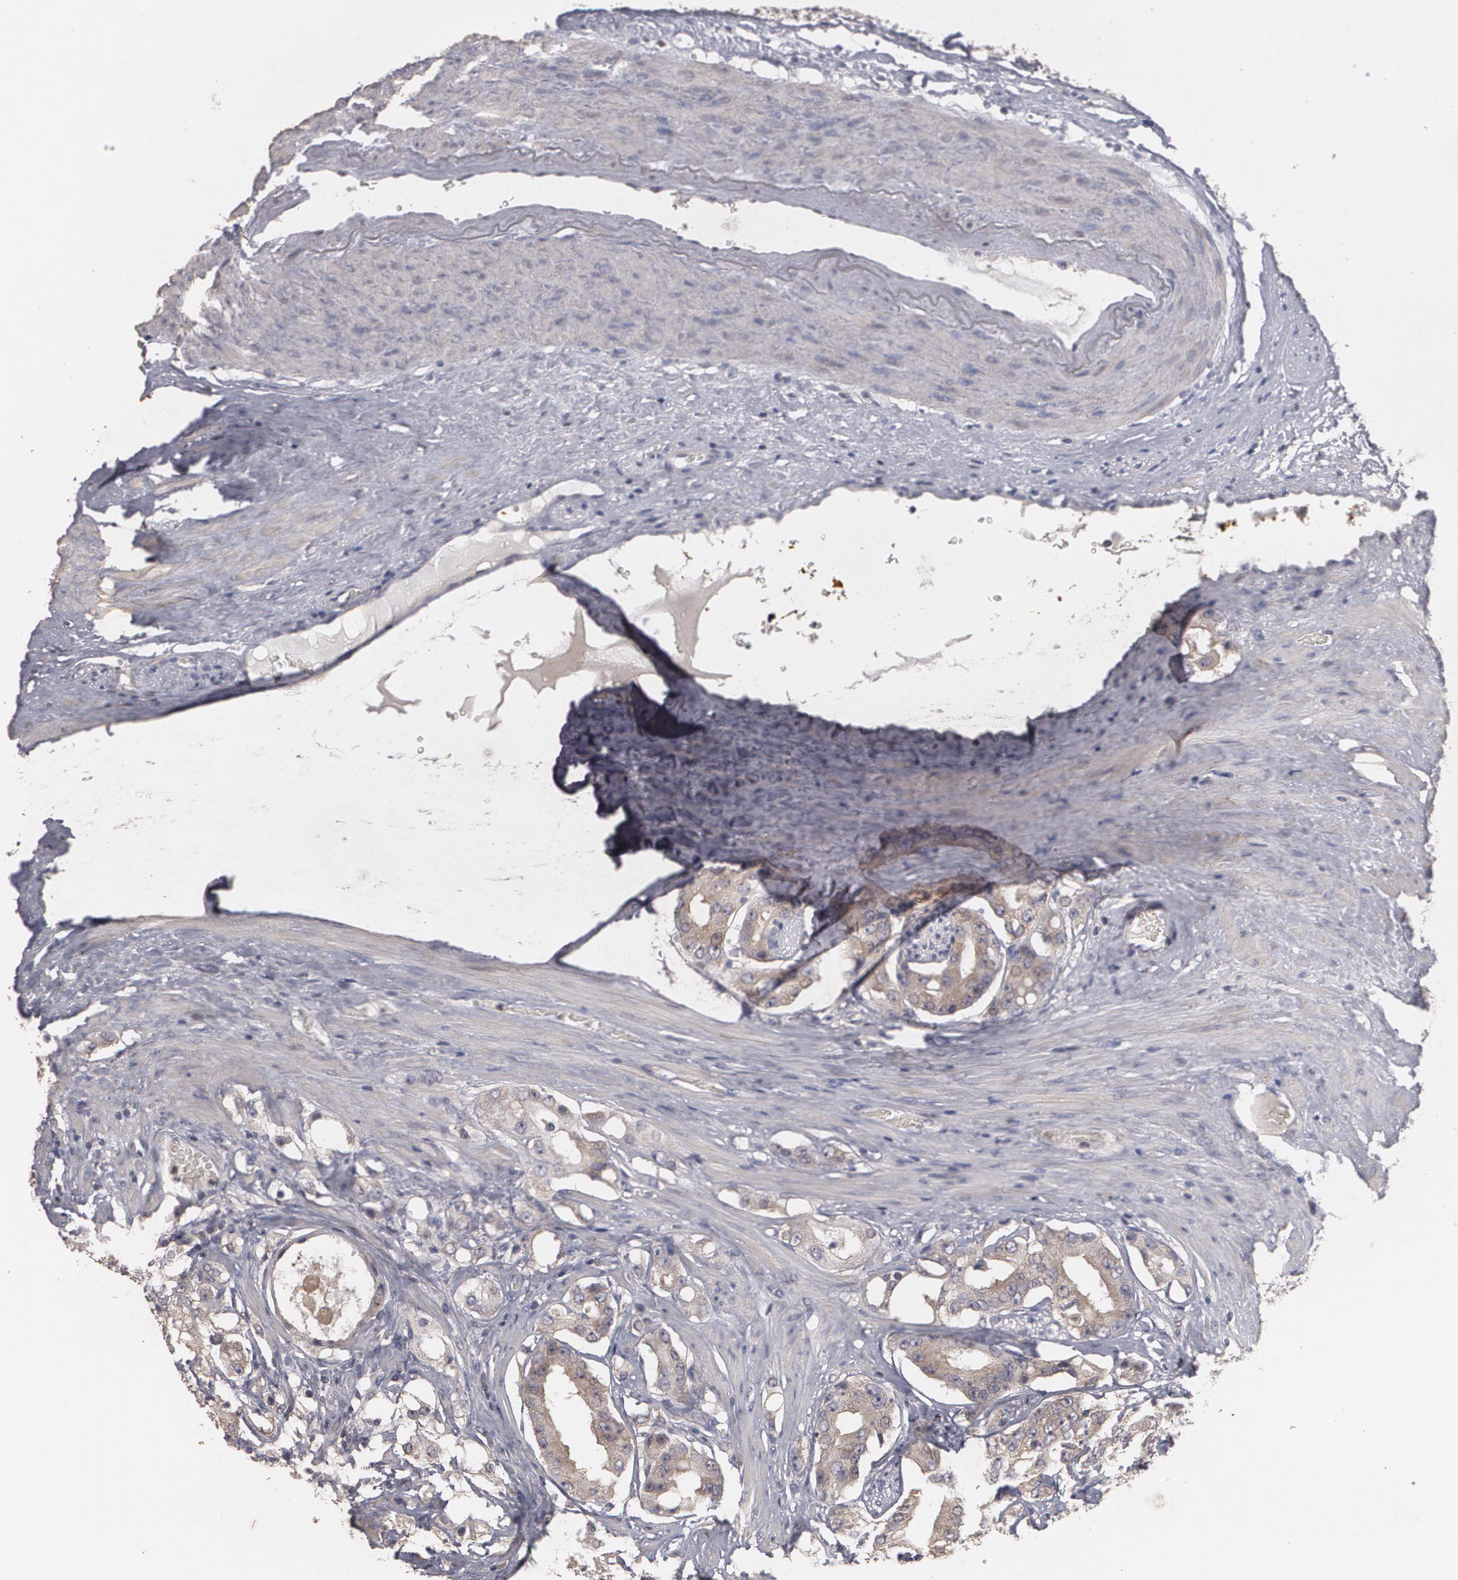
{"staining": {"intensity": "moderate", "quantity": ">75%", "location": "cytoplasmic/membranous"}, "tissue": "prostate cancer", "cell_type": "Tumor cells", "image_type": "cancer", "snomed": [{"axis": "morphology", "description": "Adenocarcinoma, High grade"}, {"axis": "topography", "description": "Prostate"}], "caption": "Moderate cytoplasmic/membranous staining is identified in approximately >75% of tumor cells in prostate cancer (adenocarcinoma (high-grade)).", "gene": "ARF6", "patient": {"sex": "male", "age": 68}}